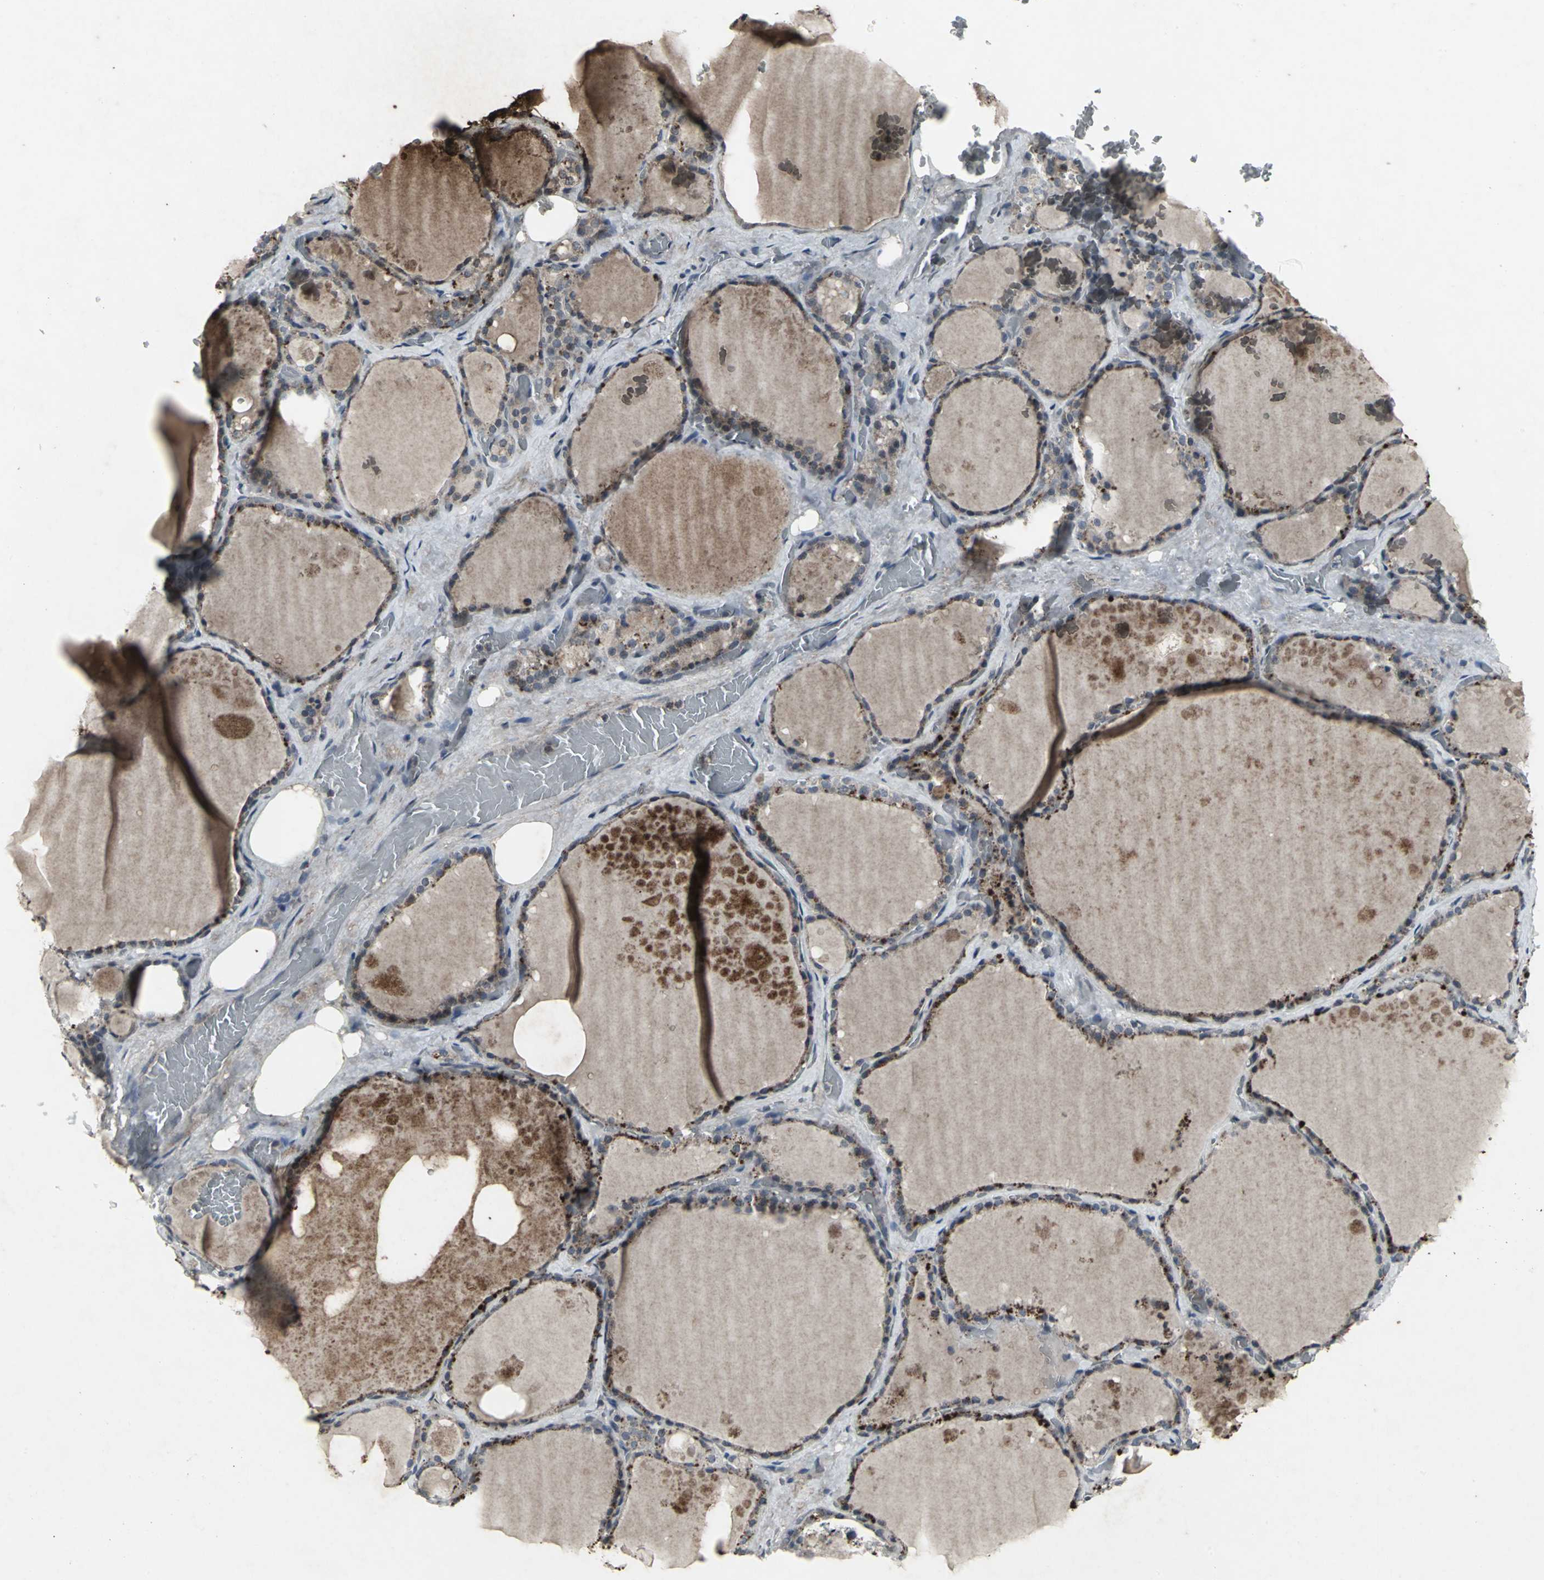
{"staining": {"intensity": "weak", "quantity": ">75%", "location": "cytoplasmic/membranous"}, "tissue": "thyroid gland", "cell_type": "Glandular cells", "image_type": "normal", "snomed": [{"axis": "morphology", "description": "Normal tissue, NOS"}, {"axis": "topography", "description": "Thyroid gland"}], "caption": "An immunohistochemistry image of unremarkable tissue is shown. Protein staining in brown labels weak cytoplasmic/membranous positivity in thyroid gland within glandular cells. (IHC, brightfield microscopy, high magnification).", "gene": "BMP4", "patient": {"sex": "male", "age": 61}}